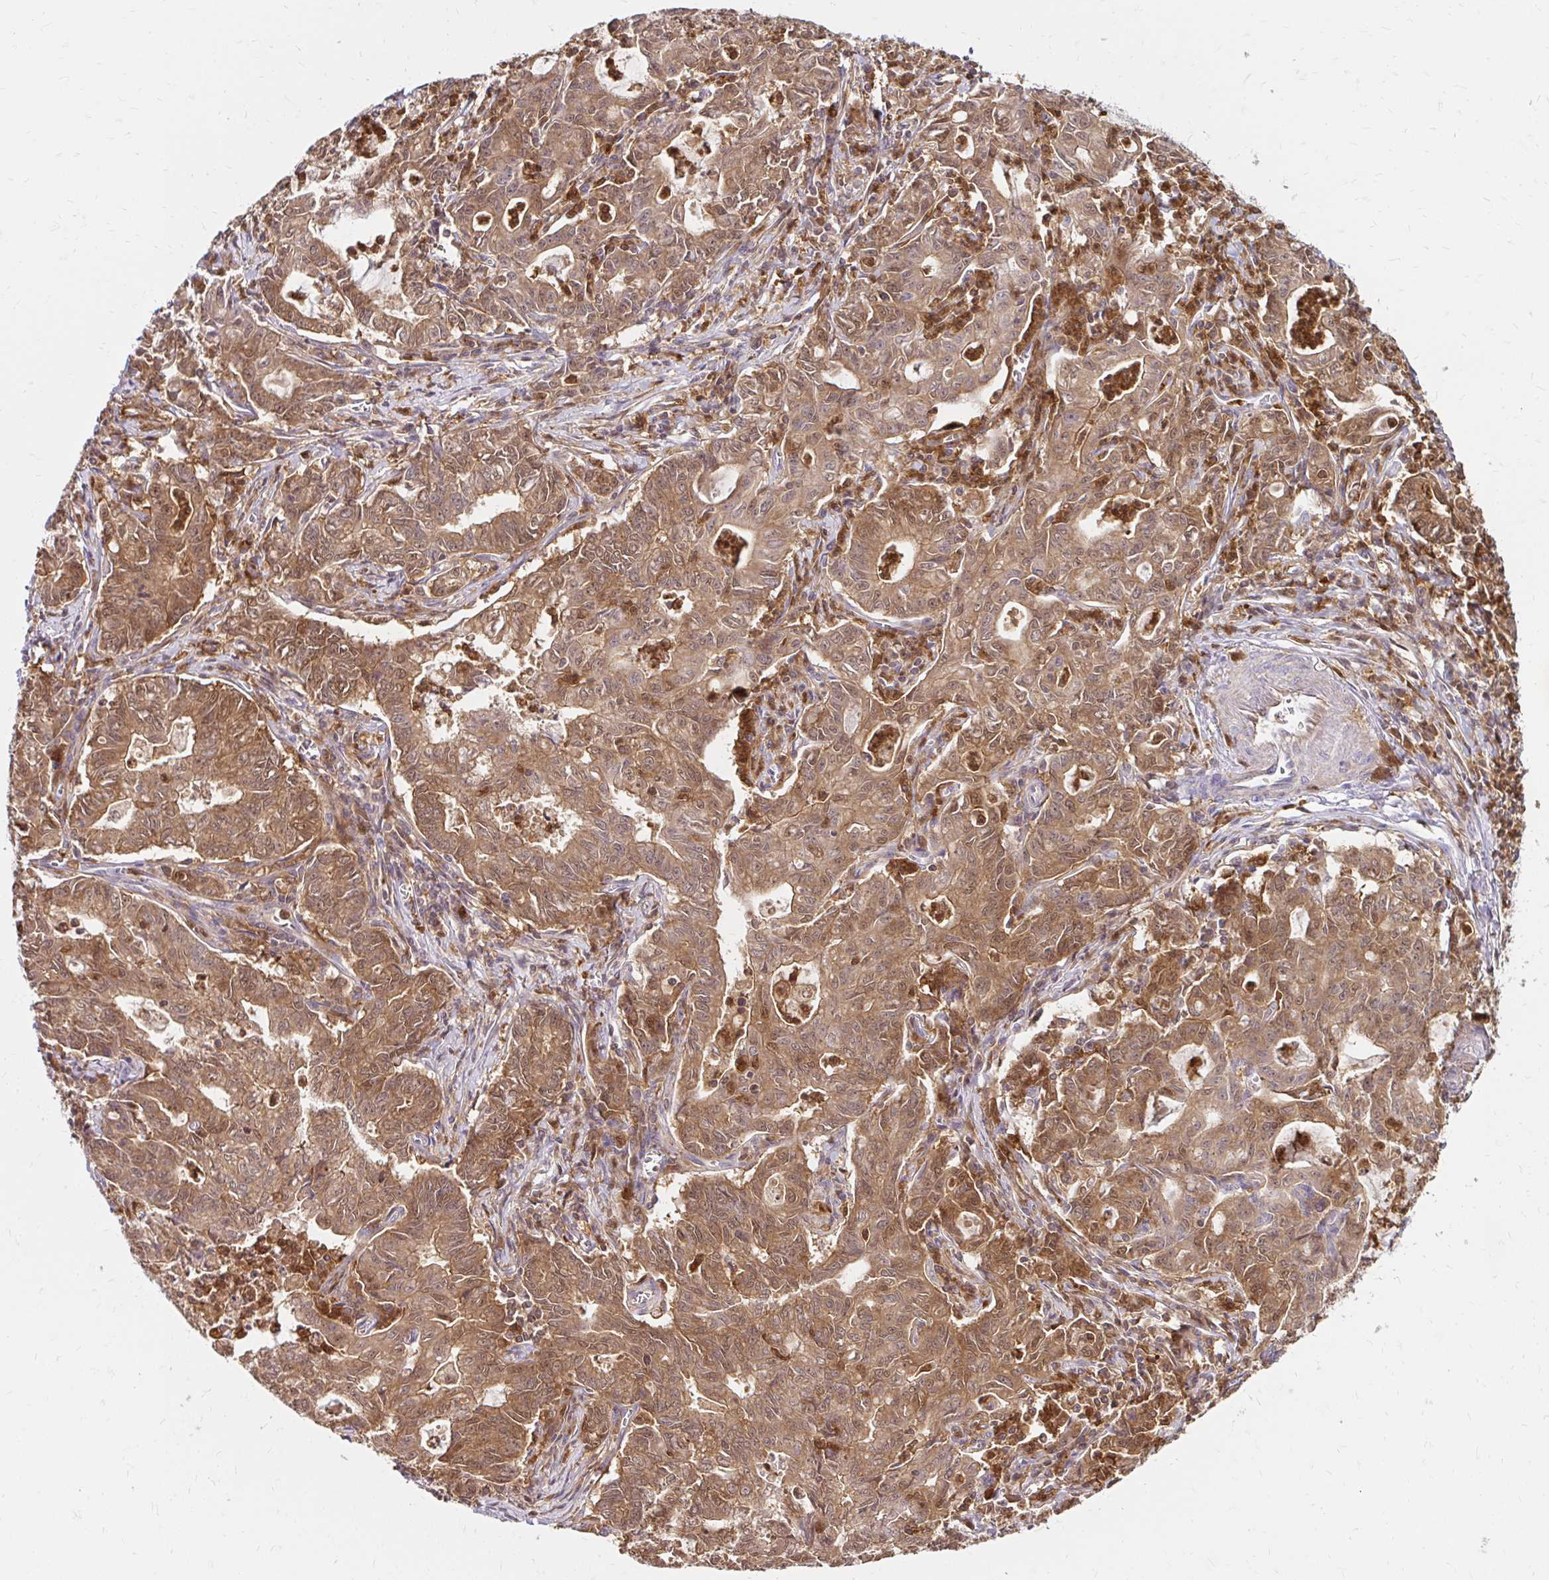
{"staining": {"intensity": "moderate", "quantity": ">75%", "location": "cytoplasmic/membranous"}, "tissue": "stomach cancer", "cell_type": "Tumor cells", "image_type": "cancer", "snomed": [{"axis": "morphology", "description": "Adenocarcinoma, NOS"}, {"axis": "topography", "description": "Stomach, upper"}], "caption": "Tumor cells reveal medium levels of moderate cytoplasmic/membranous positivity in about >75% of cells in human stomach cancer (adenocarcinoma).", "gene": "PYCARD", "patient": {"sex": "female", "age": 79}}